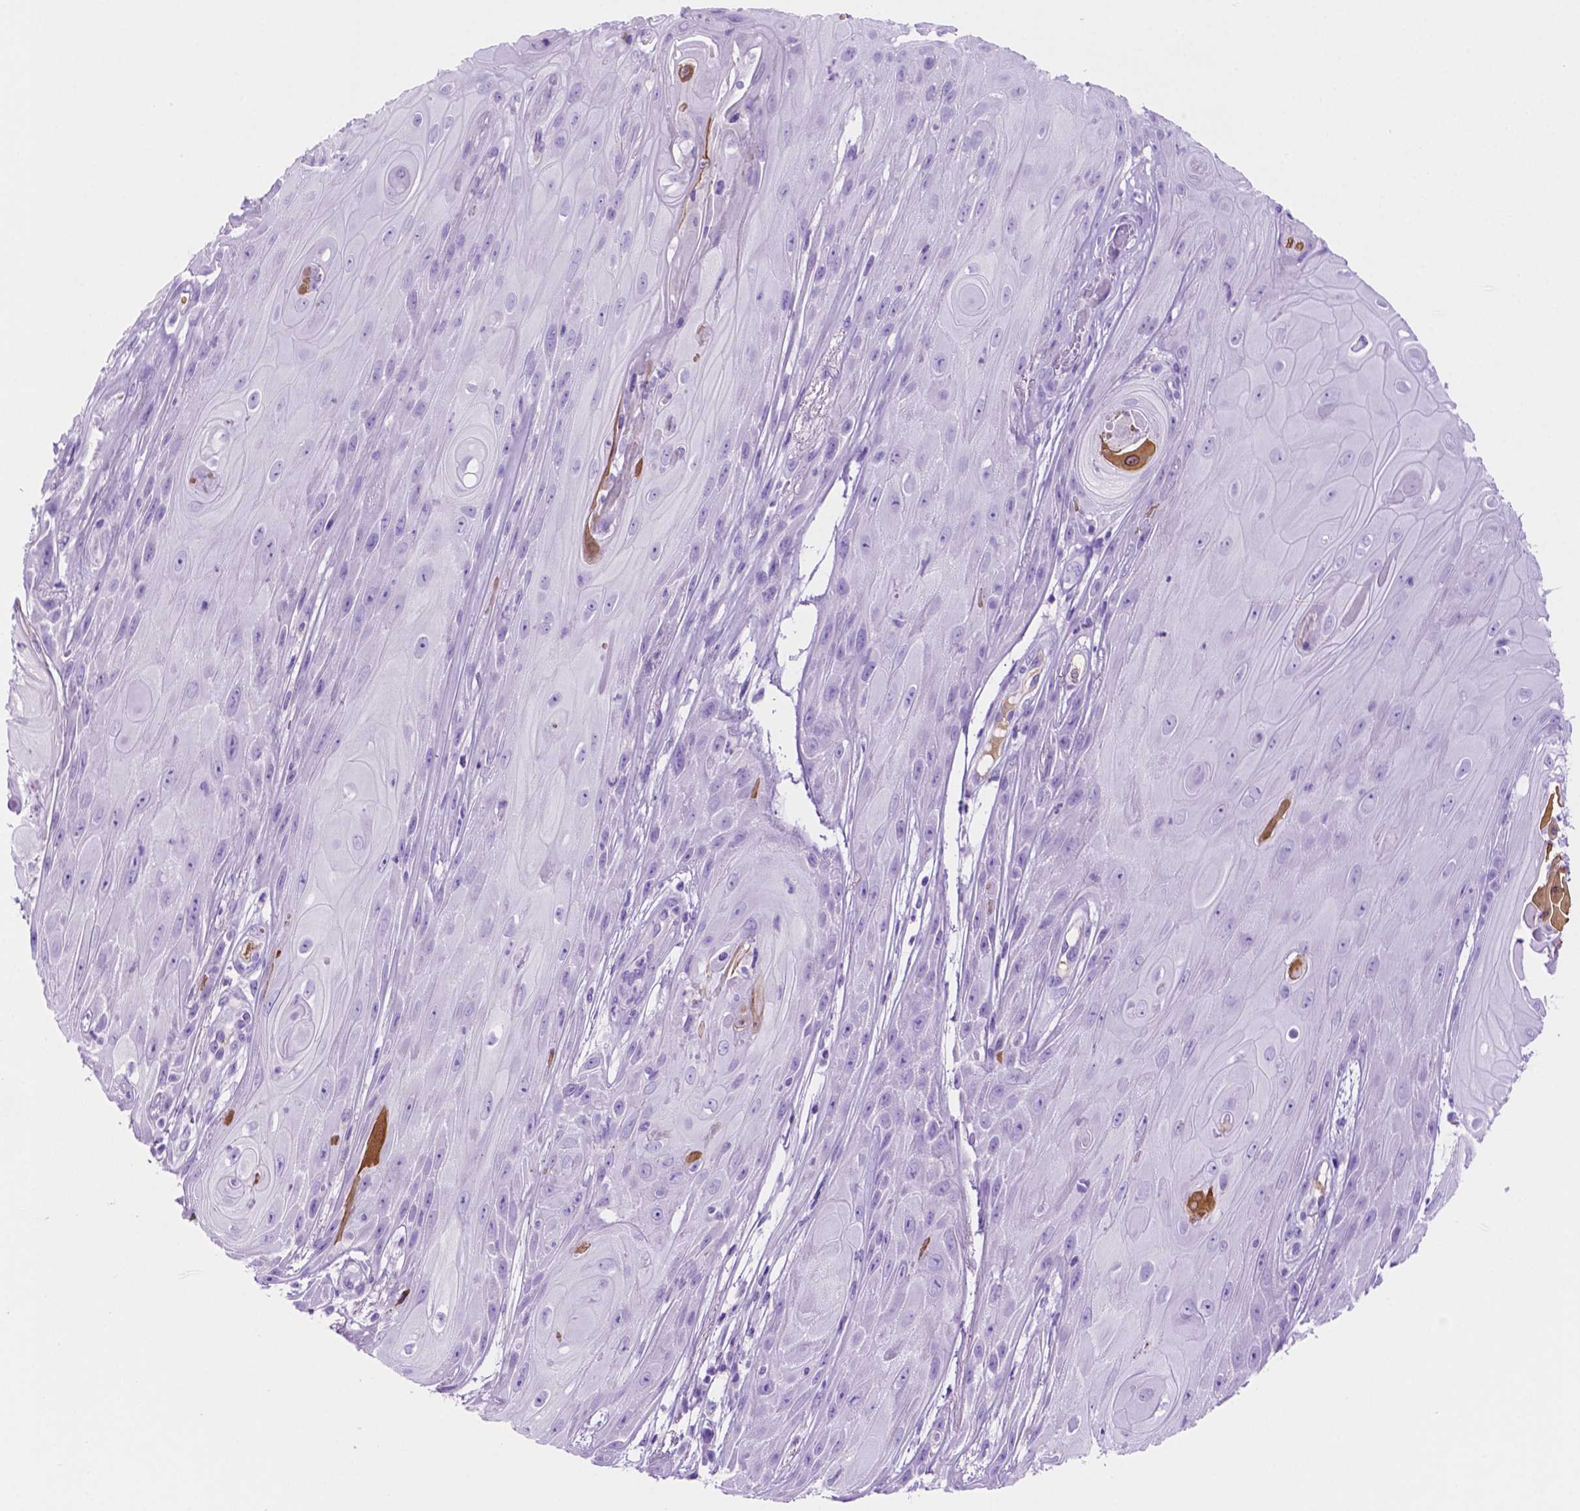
{"staining": {"intensity": "negative", "quantity": "none", "location": "none"}, "tissue": "skin cancer", "cell_type": "Tumor cells", "image_type": "cancer", "snomed": [{"axis": "morphology", "description": "Squamous cell carcinoma, NOS"}, {"axis": "topography", "description": "Skin"}], "caption": "There is no significant positivity in tumor cells of squamous cell carcinoma (skin).", "gene": "FOXB2", "patient": {"sex": "male", "age": 62}}